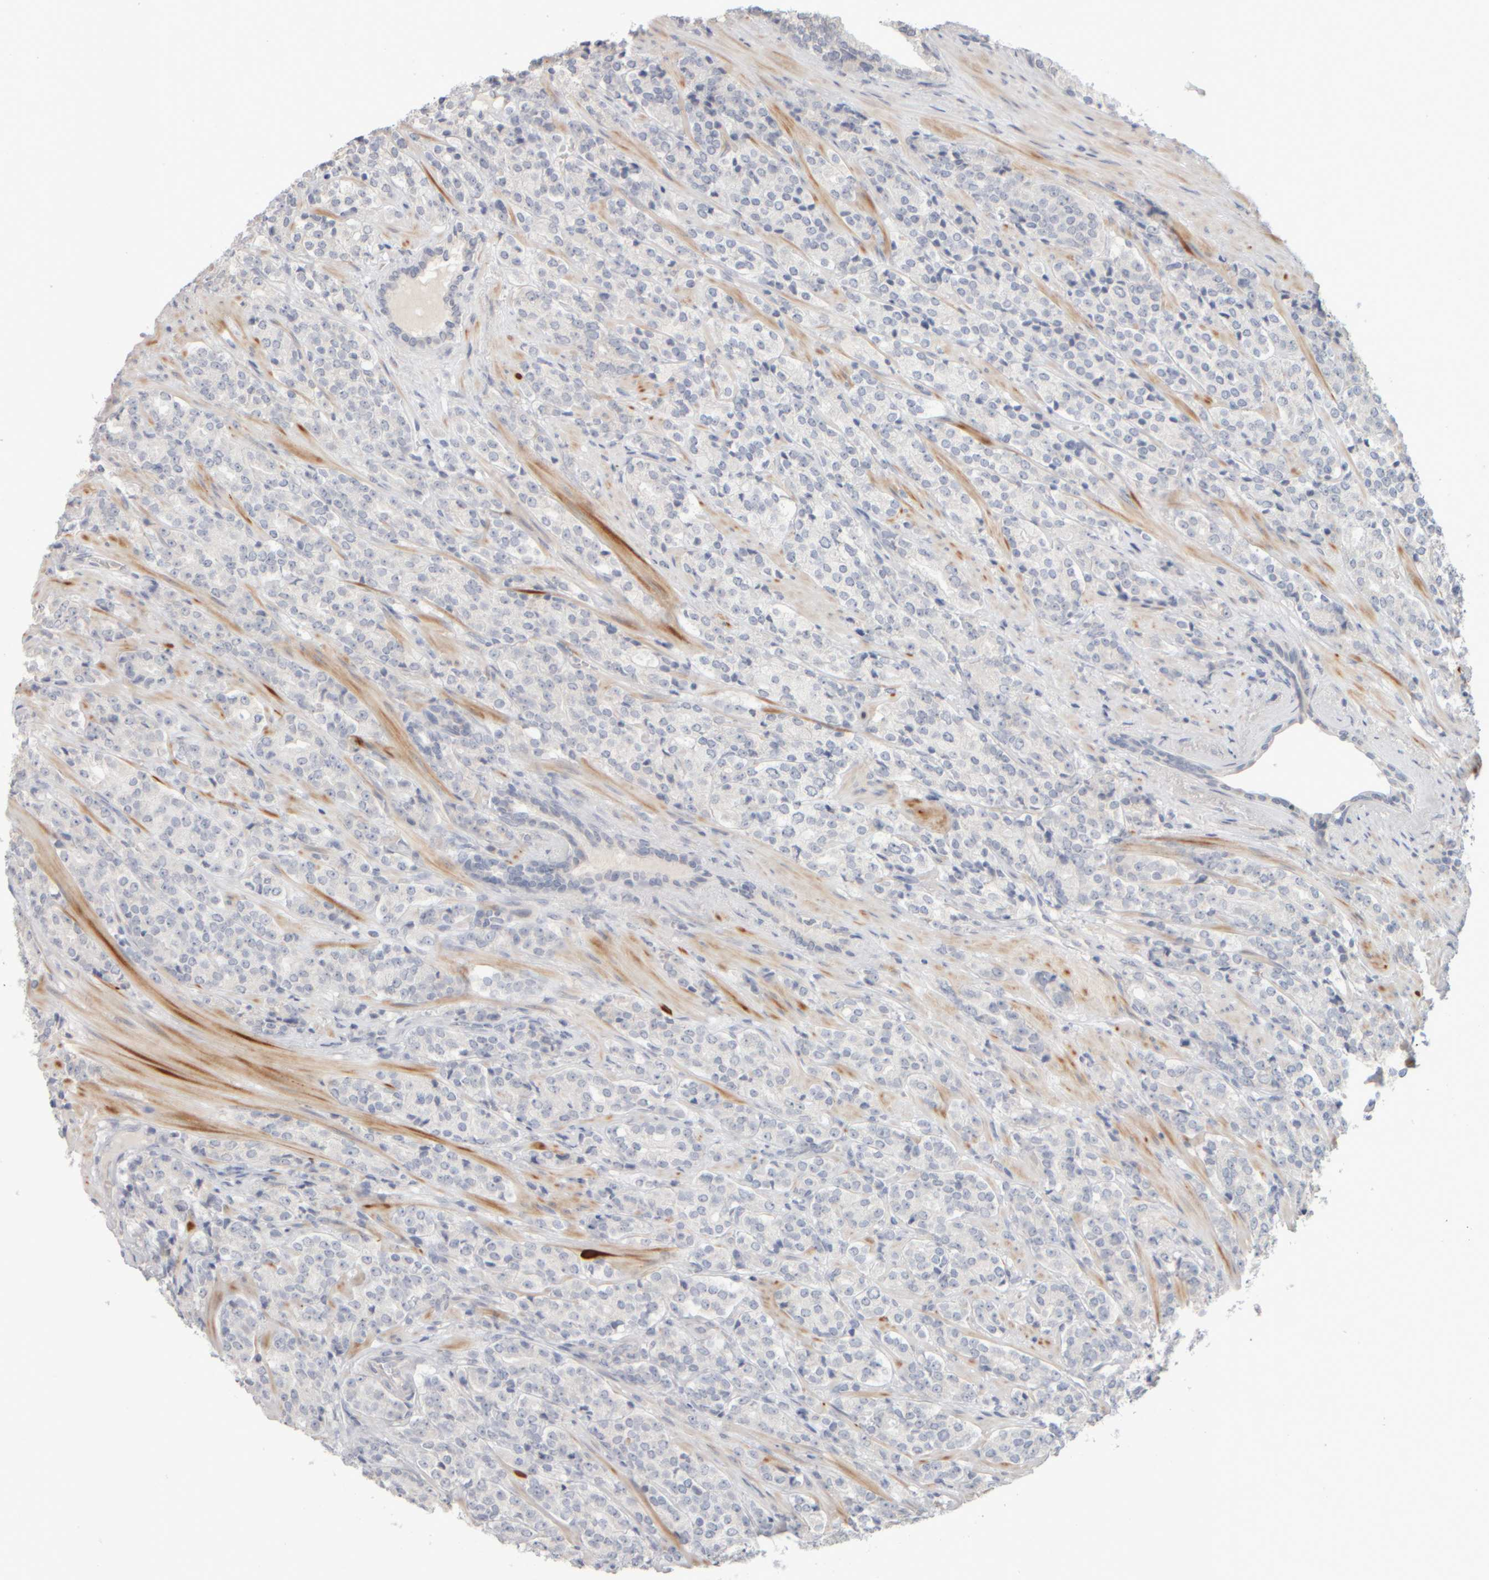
{"staining": {"intensity": "negative", "quantity": "none", "location": "none"}, "tissue": "prostate cancer", "cell_type": "Tumor cells", "image_type": "cancer", "snomed": [{"axis": "morphology", "description": "Adenocarcinoma, High grade"}, {"axis": "topography", "description": "Prostate"}], "caption": "IHC image of neoplastic tissue: prostate cancer (high-grade adenocarcinoma) stained with DAB (3,3'-diaminobenzidine) shows no significant protein expression in tumor cells.", "gene": "ZNF112", "patient": {"sex": "male", "age": 71}}